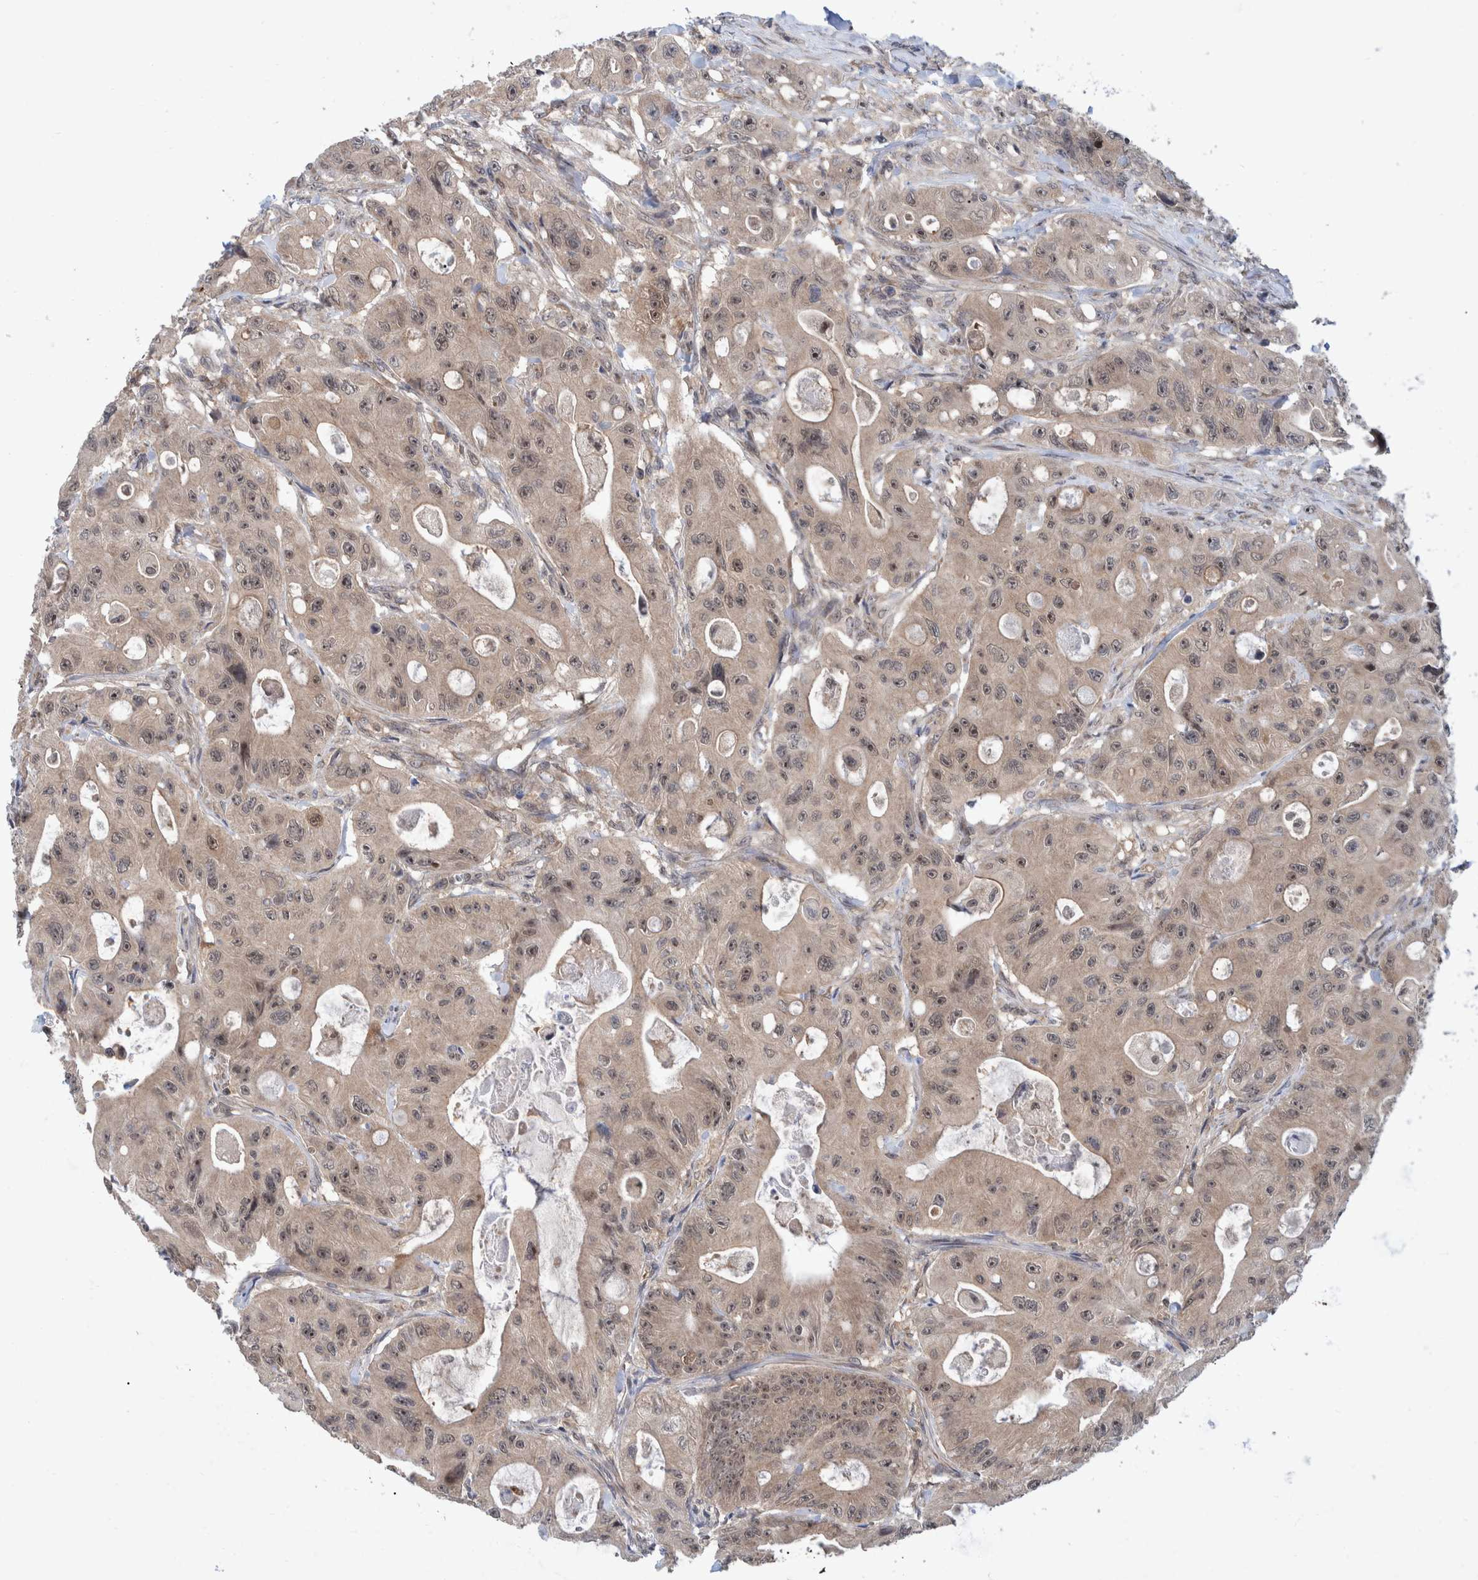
{"staining": {"intensity": "moderate", "quantity": ">75%", "location": "cytoplasmic/membranous,nuclear"}, "tissue": "colorectal cancer", "cell_type": "Tumor cells", "image_type": "cancer", "snomed": [{"axis": "morphology", "description": "Adenocarcinoma, NOS"}, {"axis": "topography", "description": "Colon"}], "caption": "A high-resolution photomicrograph shows IHC staining of colorectal adenocarcinoma, which demonstrates moderate cytoplasmic/membranous and nuclear expression in about >75% of tumor cells.", "gene": "PLPBP", "patient": {"sex": "female", "age": 46}}